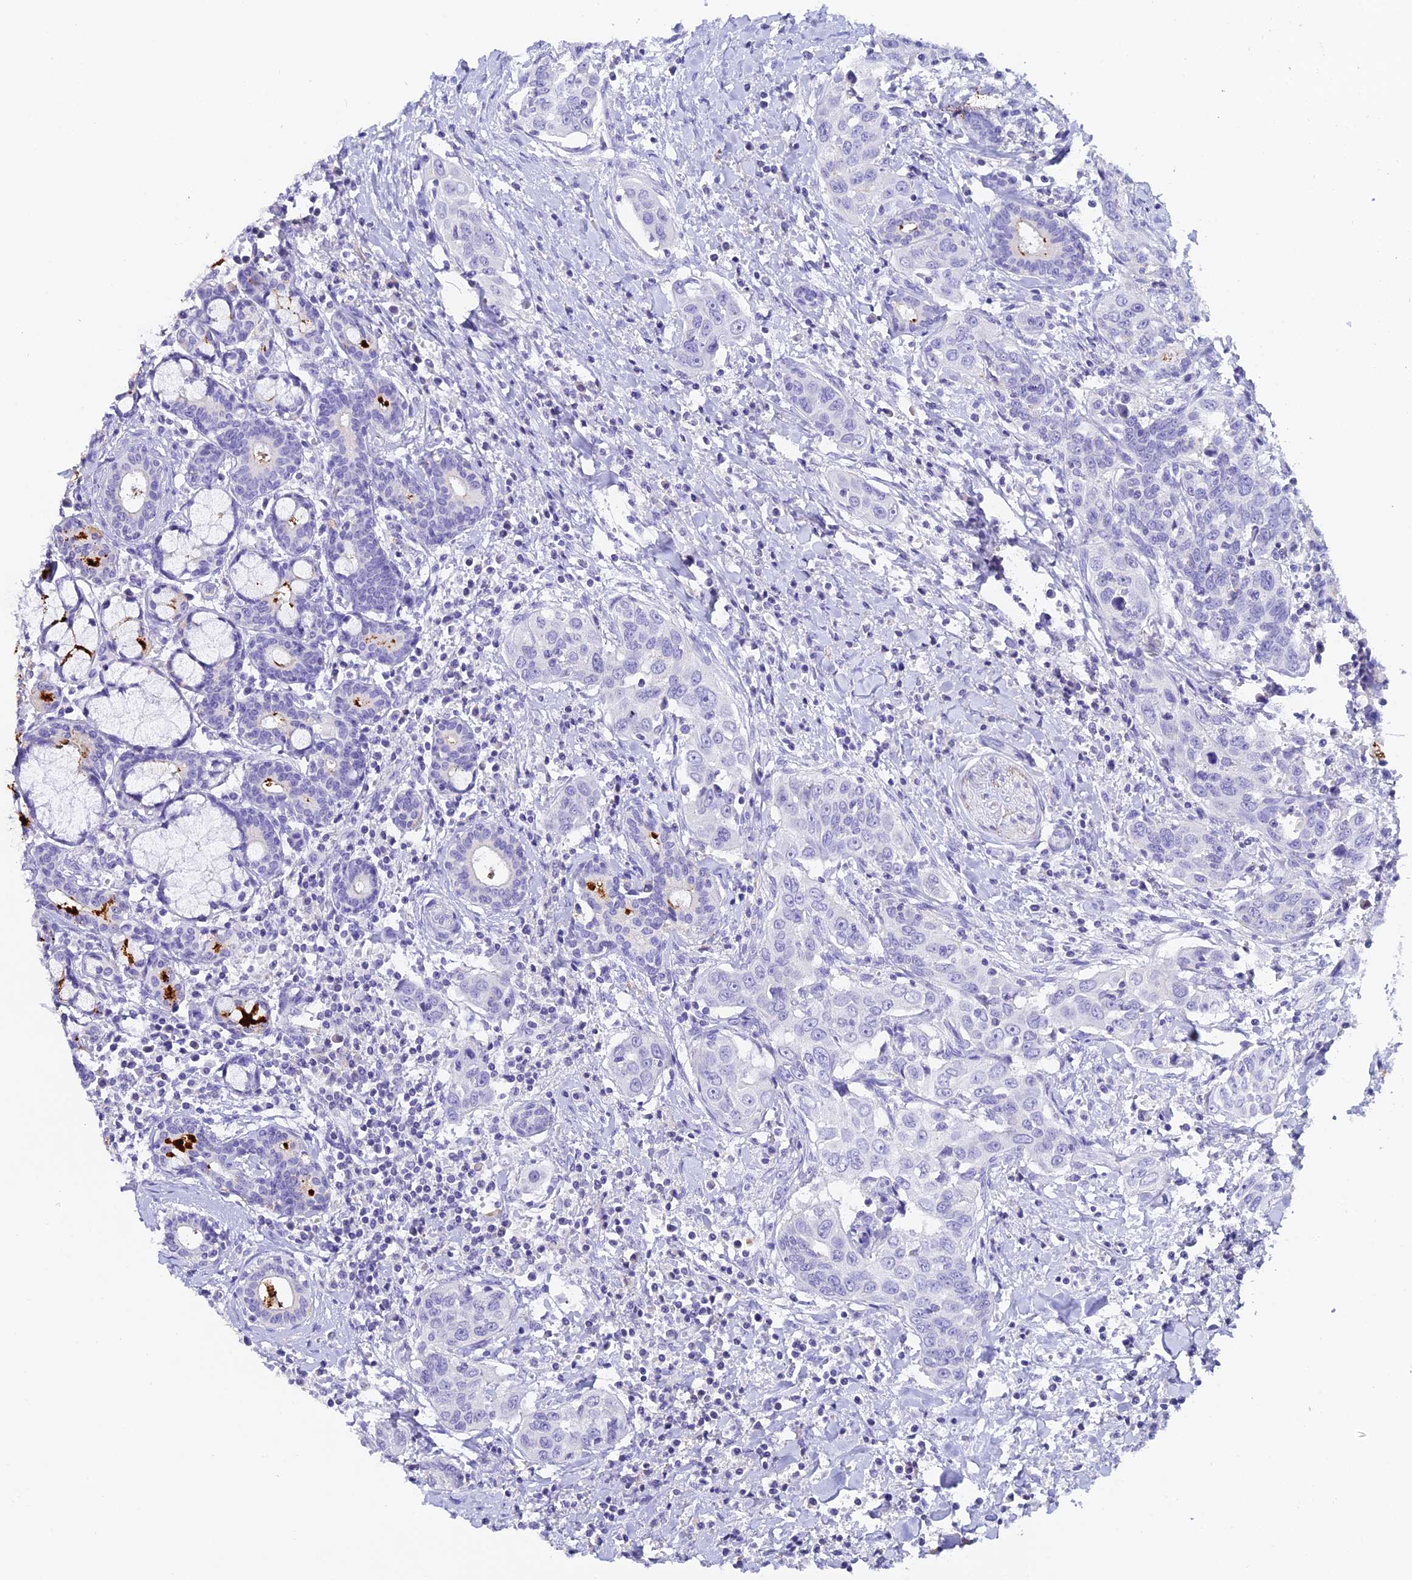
{"staining": {"intensity": "negative", "quantity": "none", "location": "none"}, "tissue": "head and neck cancer", "cell_type": "Tumor cells", "image_type": "cancer", "snomed": [{"axis": "morphology", "description": "Squamous cell carcinoma, NOS"}, {"axis": "topography", "description": "Oral tissue"}, {"axis": "topography", "description": "Head-Neck"}], "caption": "An immunohistochemistry (IHC) photomicrograph of head and neck cancer (squamous cell carcinoma) is shown. There is no staining in tumor cells of head and neck cancer (squamous cell carcinoma). The staining was performed using DAB to visualize the protein expression in brown, while the nuclei were stained in blue with hematoxylin (Magnification: 20x).", "gene": "C12orf29", "patient": {"sex": "female", "age": 50}}